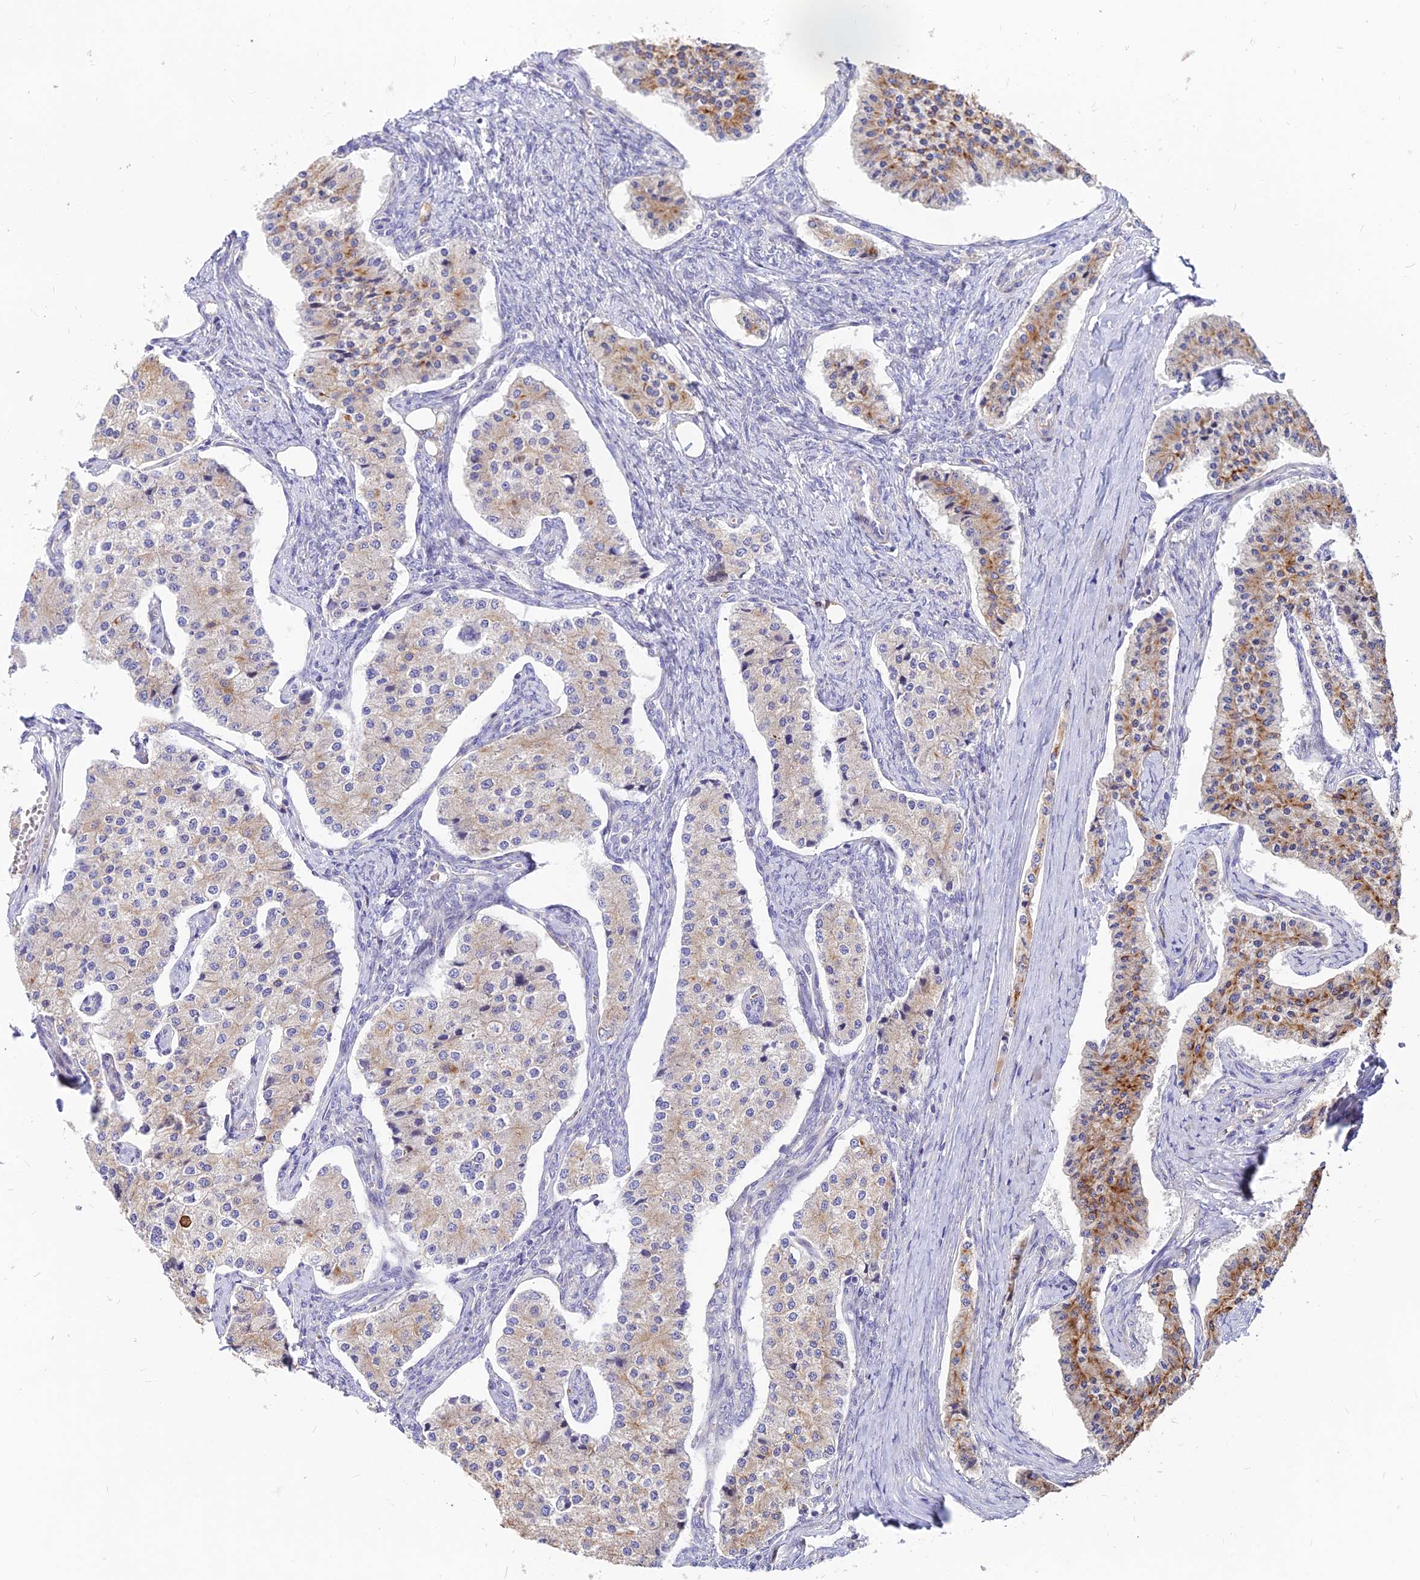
{"staining": {"intensity": "moderate", "quantity": "25%-75%", "location": "cytoplasmic/membranous"}, "tissue": "carcinoid", "cell_type": "Tumor cells", "image_type": "cancer", "snomed": [{"axis": "morphology", "description": "Carcinoid, malignant, NOS"}, {"axis": "topography", "description": "Colon"}], "caption": "Immunohistochemical staining of human malignant carcinoid exhibits moderate cytoplasmic/membranous protein positivity in about 25%-75% of tumor cells. The protein of interest is shown in brown color, while the nuclei are stained blue.", "gene": "DENND2D", "patient": {"sex": "female", "age": 52}}